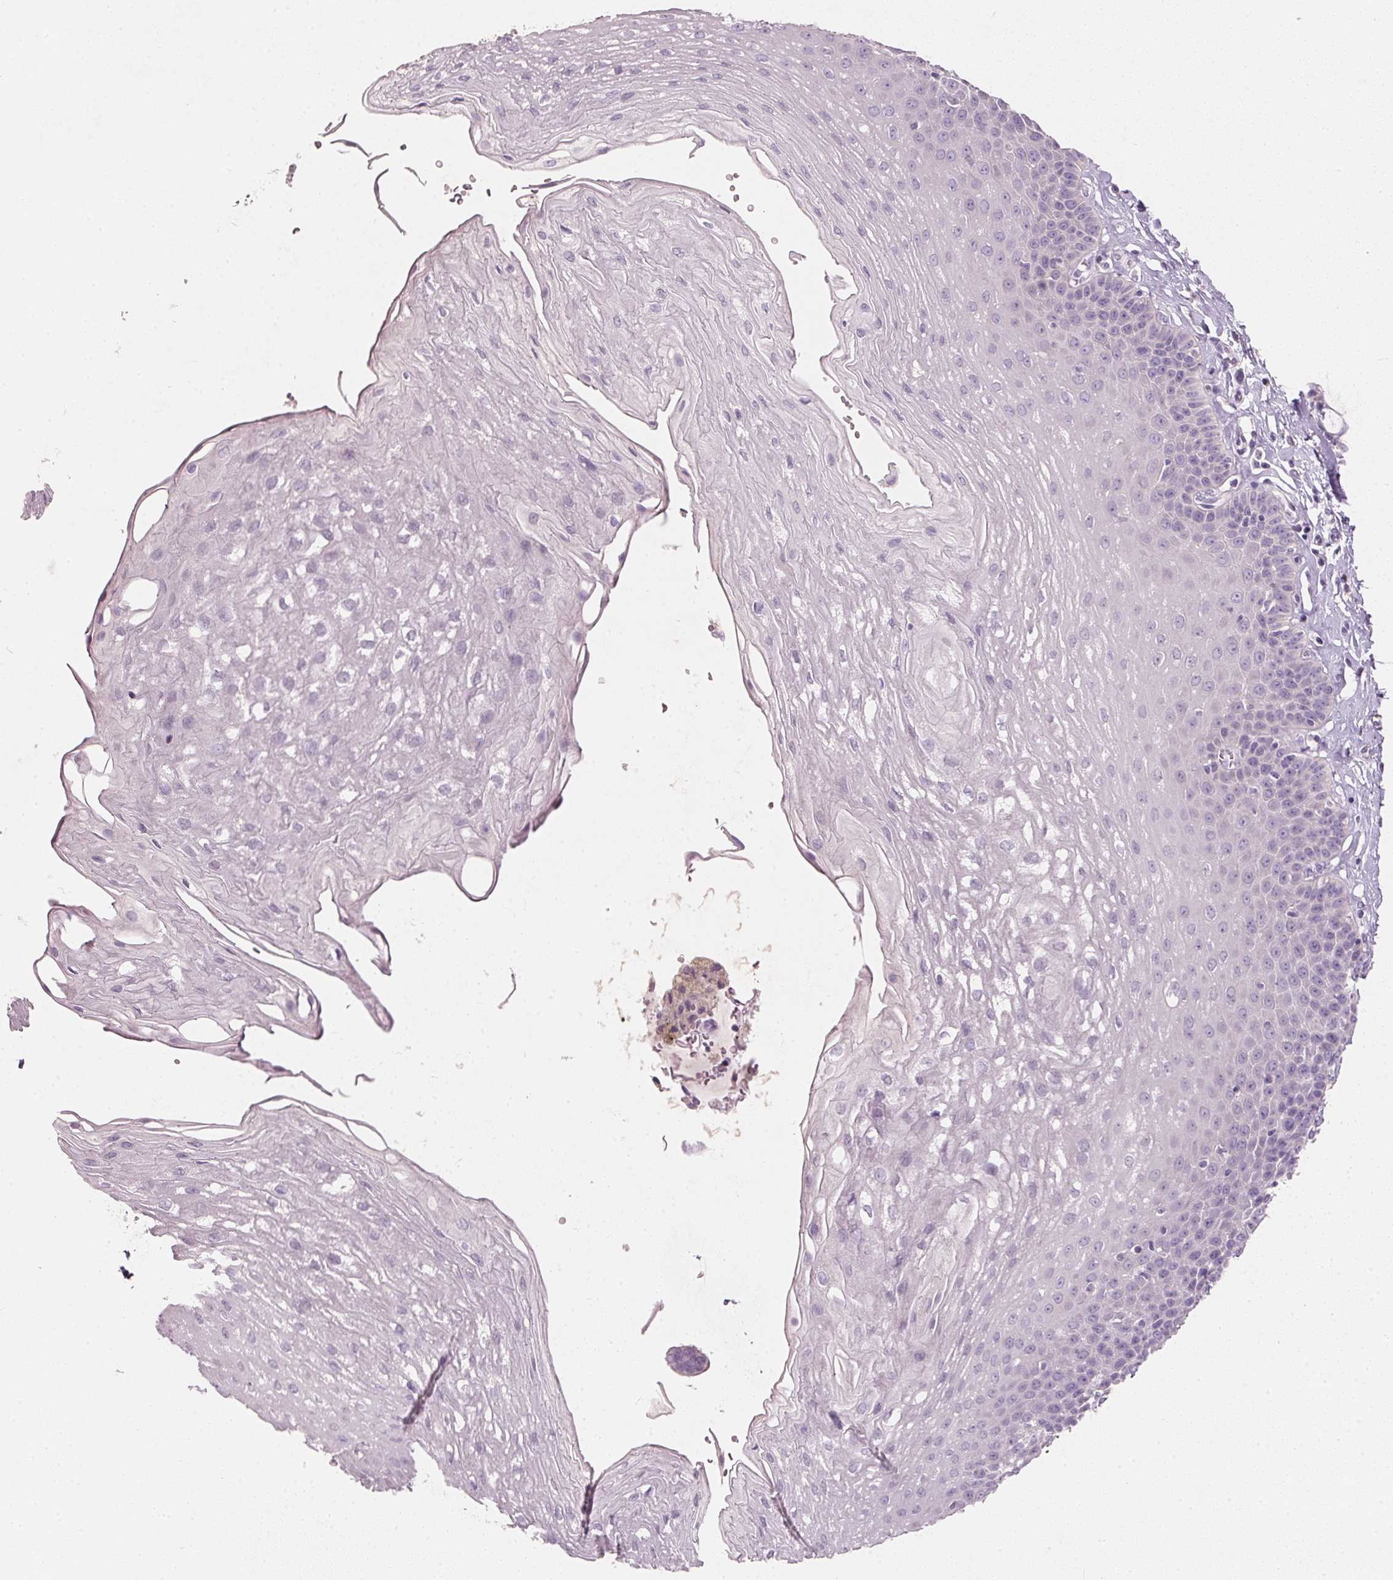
{"staining": {"intensity": "negative", "quantity": "none", "location": "none"}, "tissue": "esophagus", "cell_type": "Squamous epithelial cells", "image_type": "normal", "snomed": [{"axis": "morphology", "description": "Normal tissue, NOS"}, {"axis": "topography", "description": "Esophagus"}], "caption": "An immunohistochemistry (IHC) micrograph of benign esophagus is shown. There is no staining in squamous epithelial cells of esophagus.", "gene": "HSD17B1", "patient": {"sex": "female", "age": 81}}